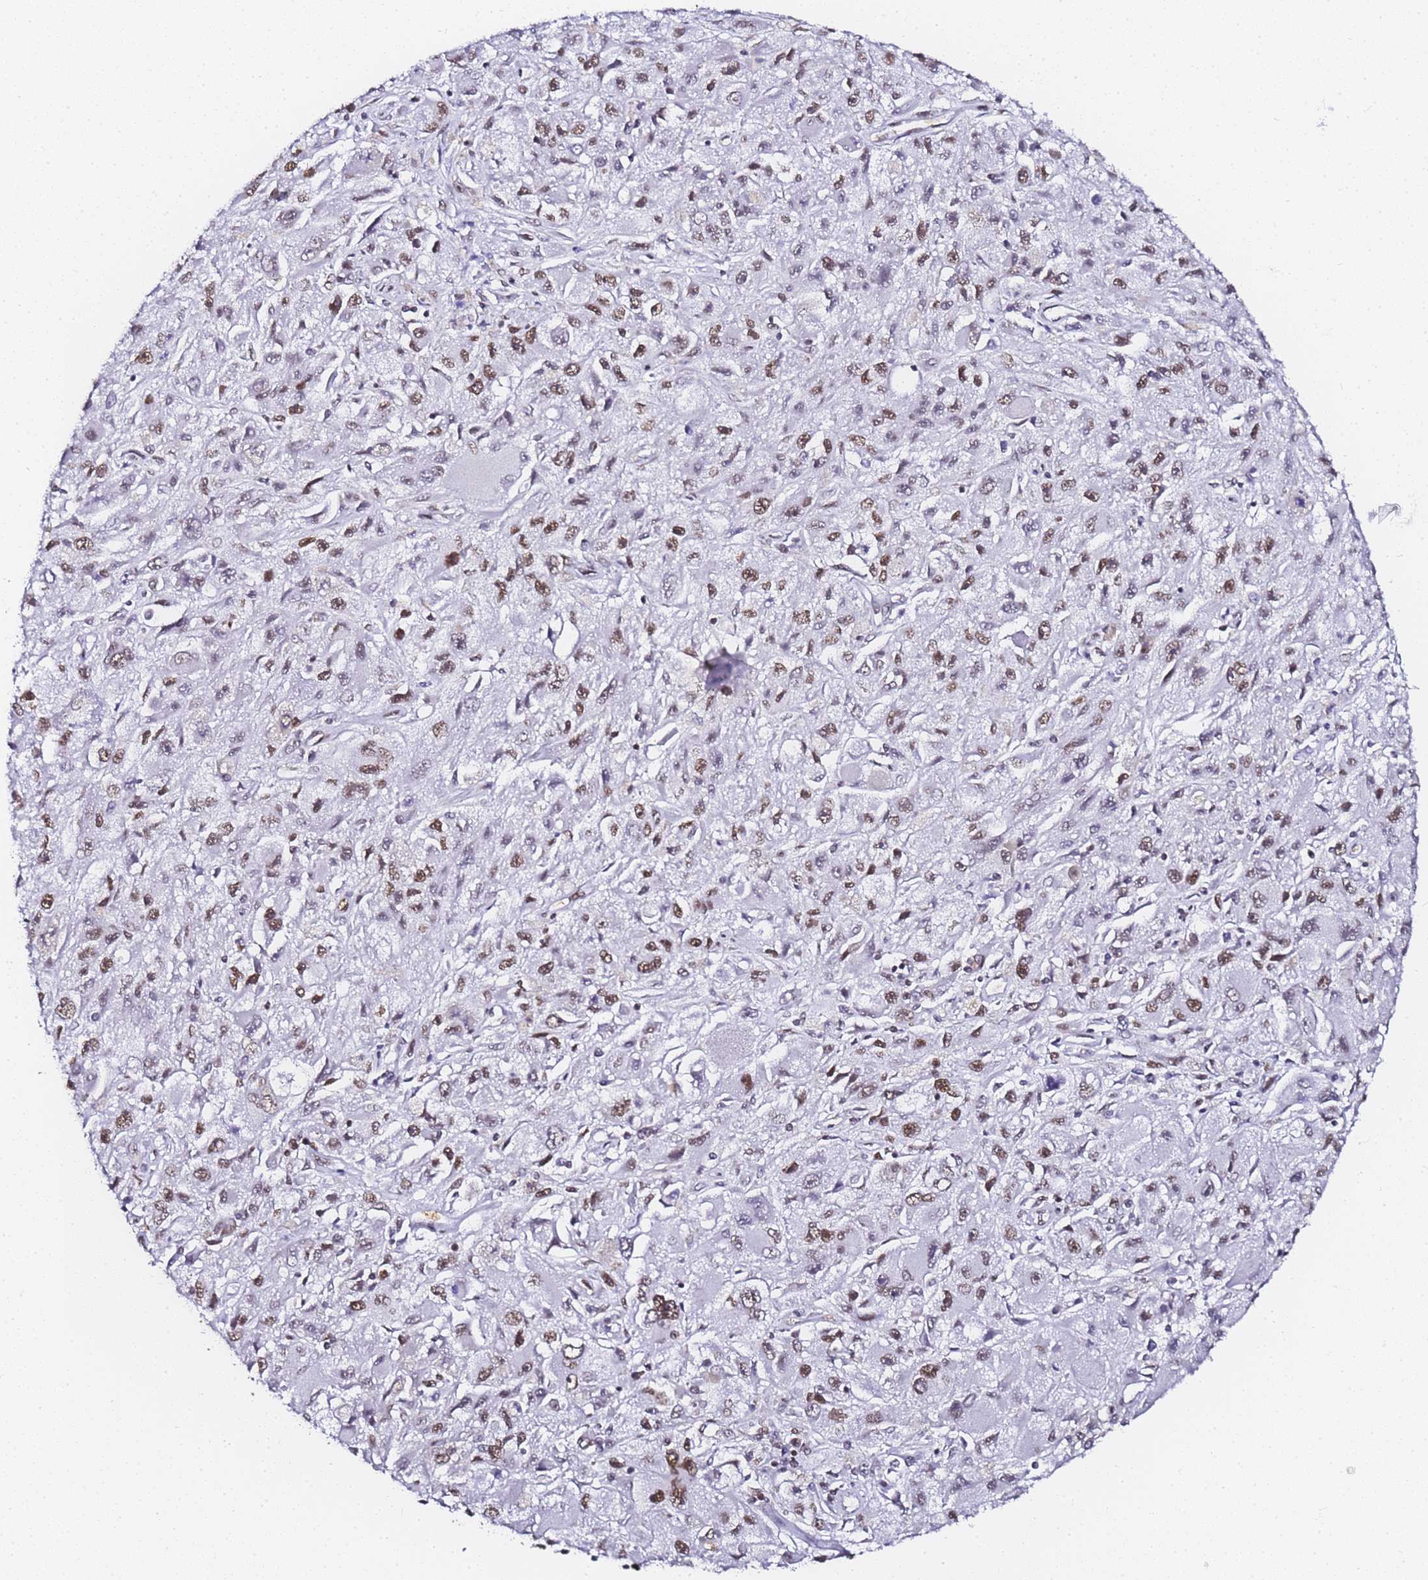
{"staining": {"intensity": "moderate", "quantity": ">75%", "location": "nuclear"}, "tissue": "melanoma", "cell_type": "Tumor cells", "image_type": "cancer", "snomed": [{"axis": "morphology", "description": "Malignant melanoma, Metastatic site"}, {"axis": "topography", "description": "Skin"}], "caption": "This micrograph displays malignant melanoma (metastatic site) stained with IHC to label a protein in brown. The nuclear of tumor cells show moderate positivity for the protein. Nuclei are counter-stained blue.", "gene": "POLR1A", "patient": {"sex": "male", "age": 53}}